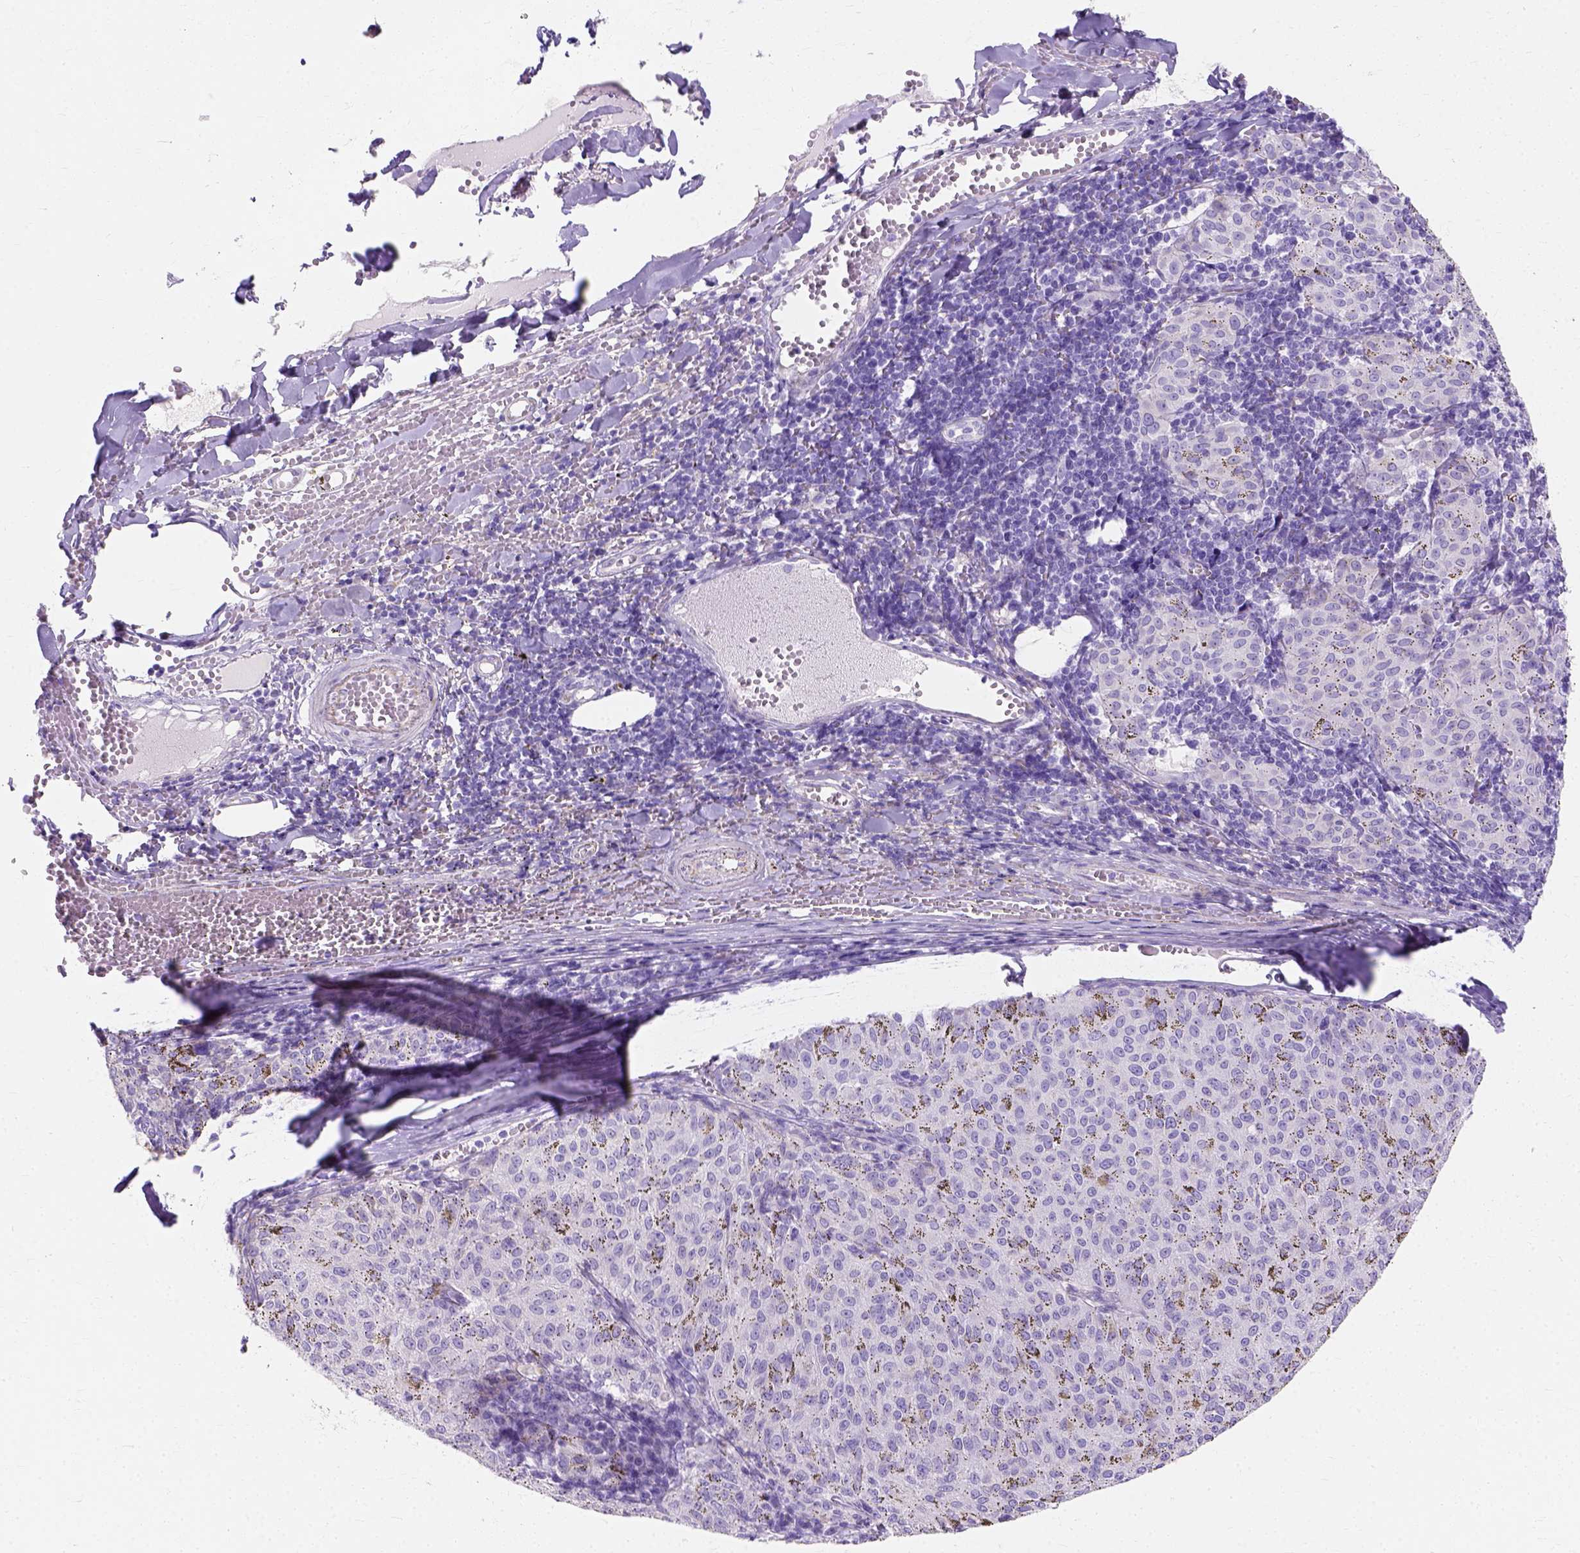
{"staining": {"intensity": "negative", "quantity": "none", "location": "none"}, "tissue": "melanoma", "cell_type": "Tumor cells", "image_type": "cancer", "snomed": [{"axis": "morphology", "description": "Malignant melanoma, NOS"}, {"axis": "topography", "description": "Skin"}], "caption": "Protein analysis of melanoma reveals no significant staining in tumor cells. The staining was performed using DAB (3,3'-diaminobenzidine) to visualize the protein expression in brown, while the nuclei were stained in blue with hematoxylin (Magnification: 20x).", "gene": "MYH15", "patient": {"sex": "female", "age": 72}}